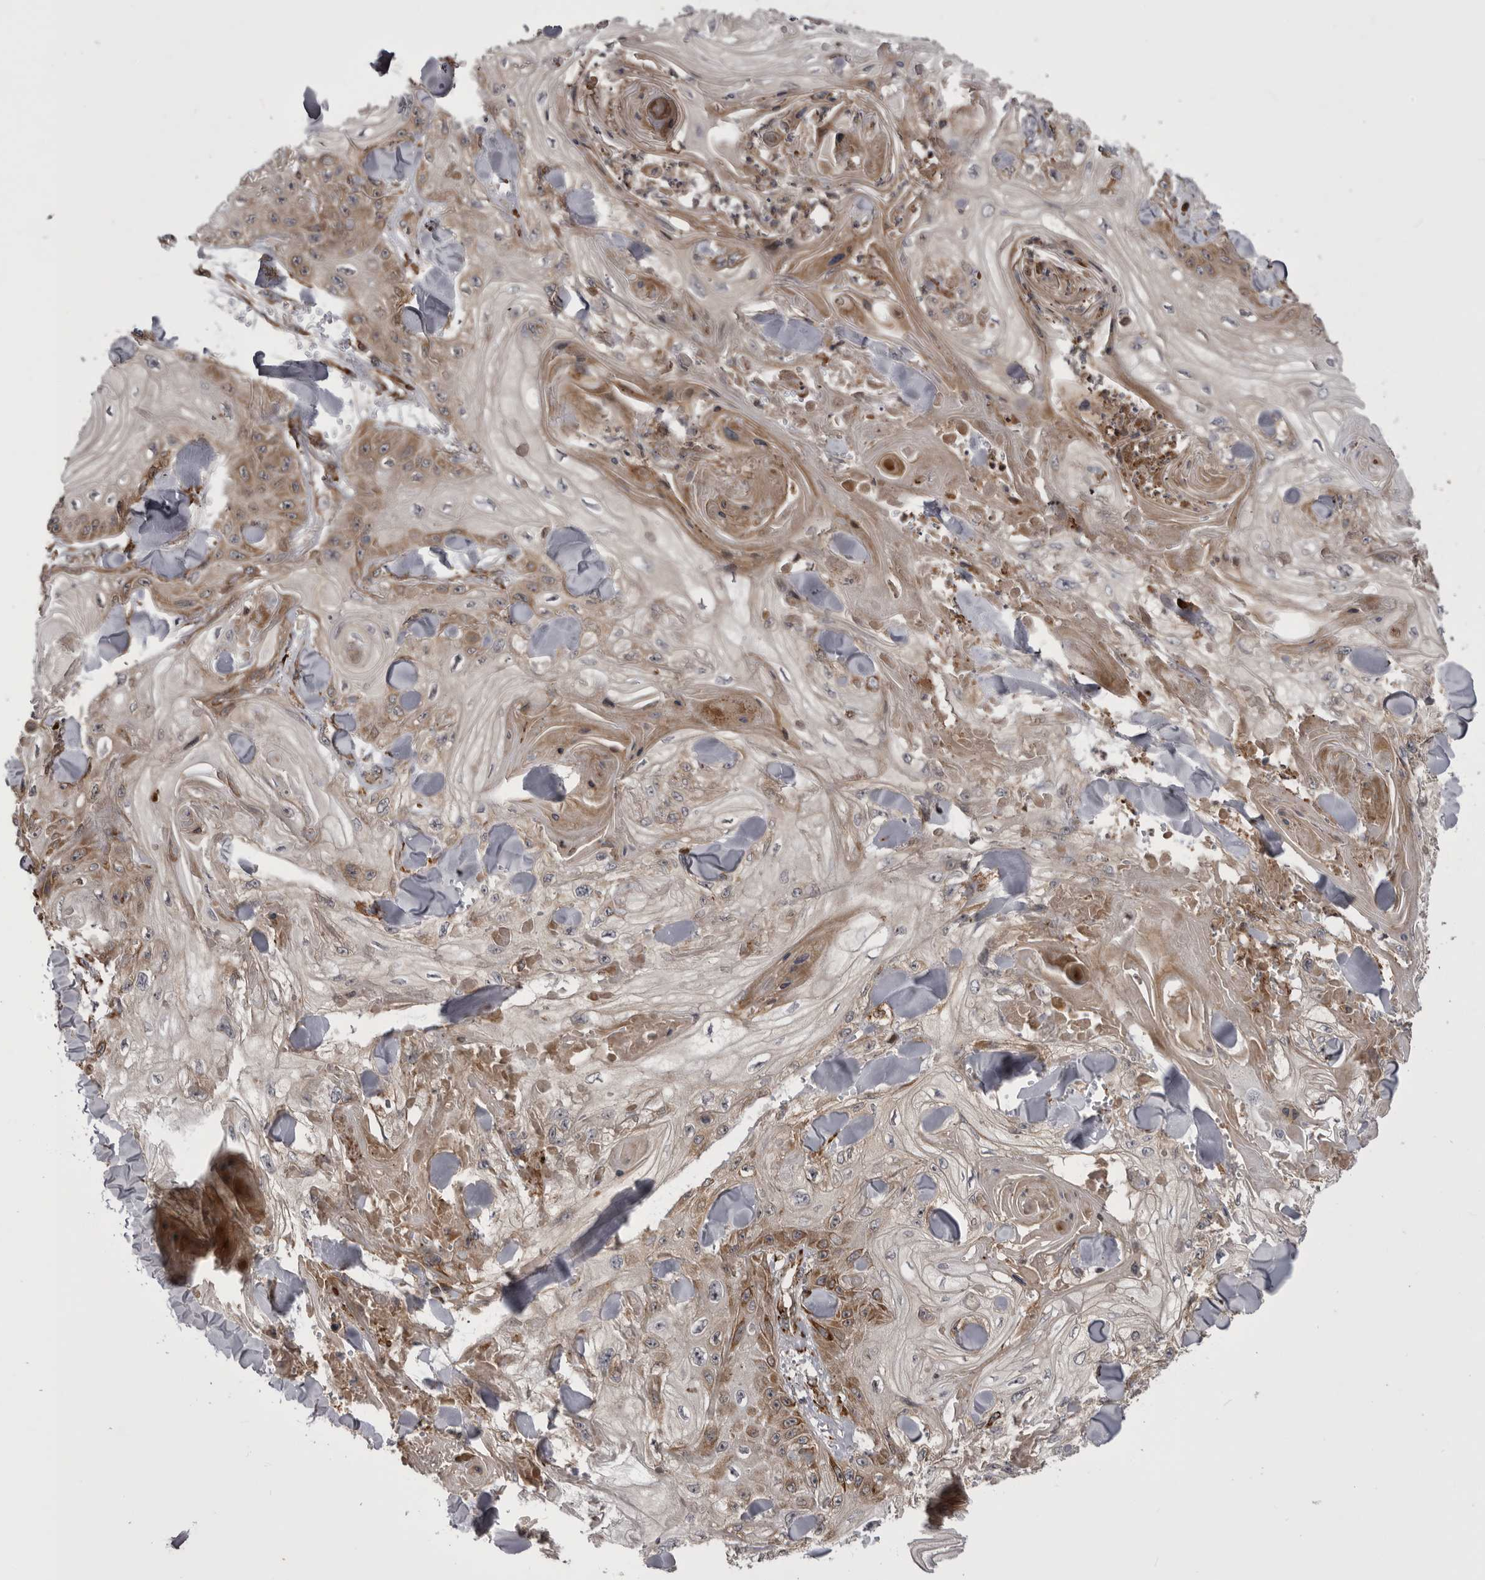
{"staining": {"intensity": "moderate", "quantity": "<25%", "location": "cytoplasmic/membranous"}, "tissue": "skin cancer", "cell_type": "Tumor cells", "image_type": "cancer", "snomed": [{"axis": "morphology", "description": "Squamous cell carcinoma, NOS"}, {"axis": "topography", "description": "Skin"}], "caption": "Brown immunohistochemical staining in skin squamous cell carcinoma reveals moderate cytoplasmic/membranous staining in about <25% of tumor cells.", "gene": "RAB3GAP2", "patient": {"sex": "male", "age": 74}}